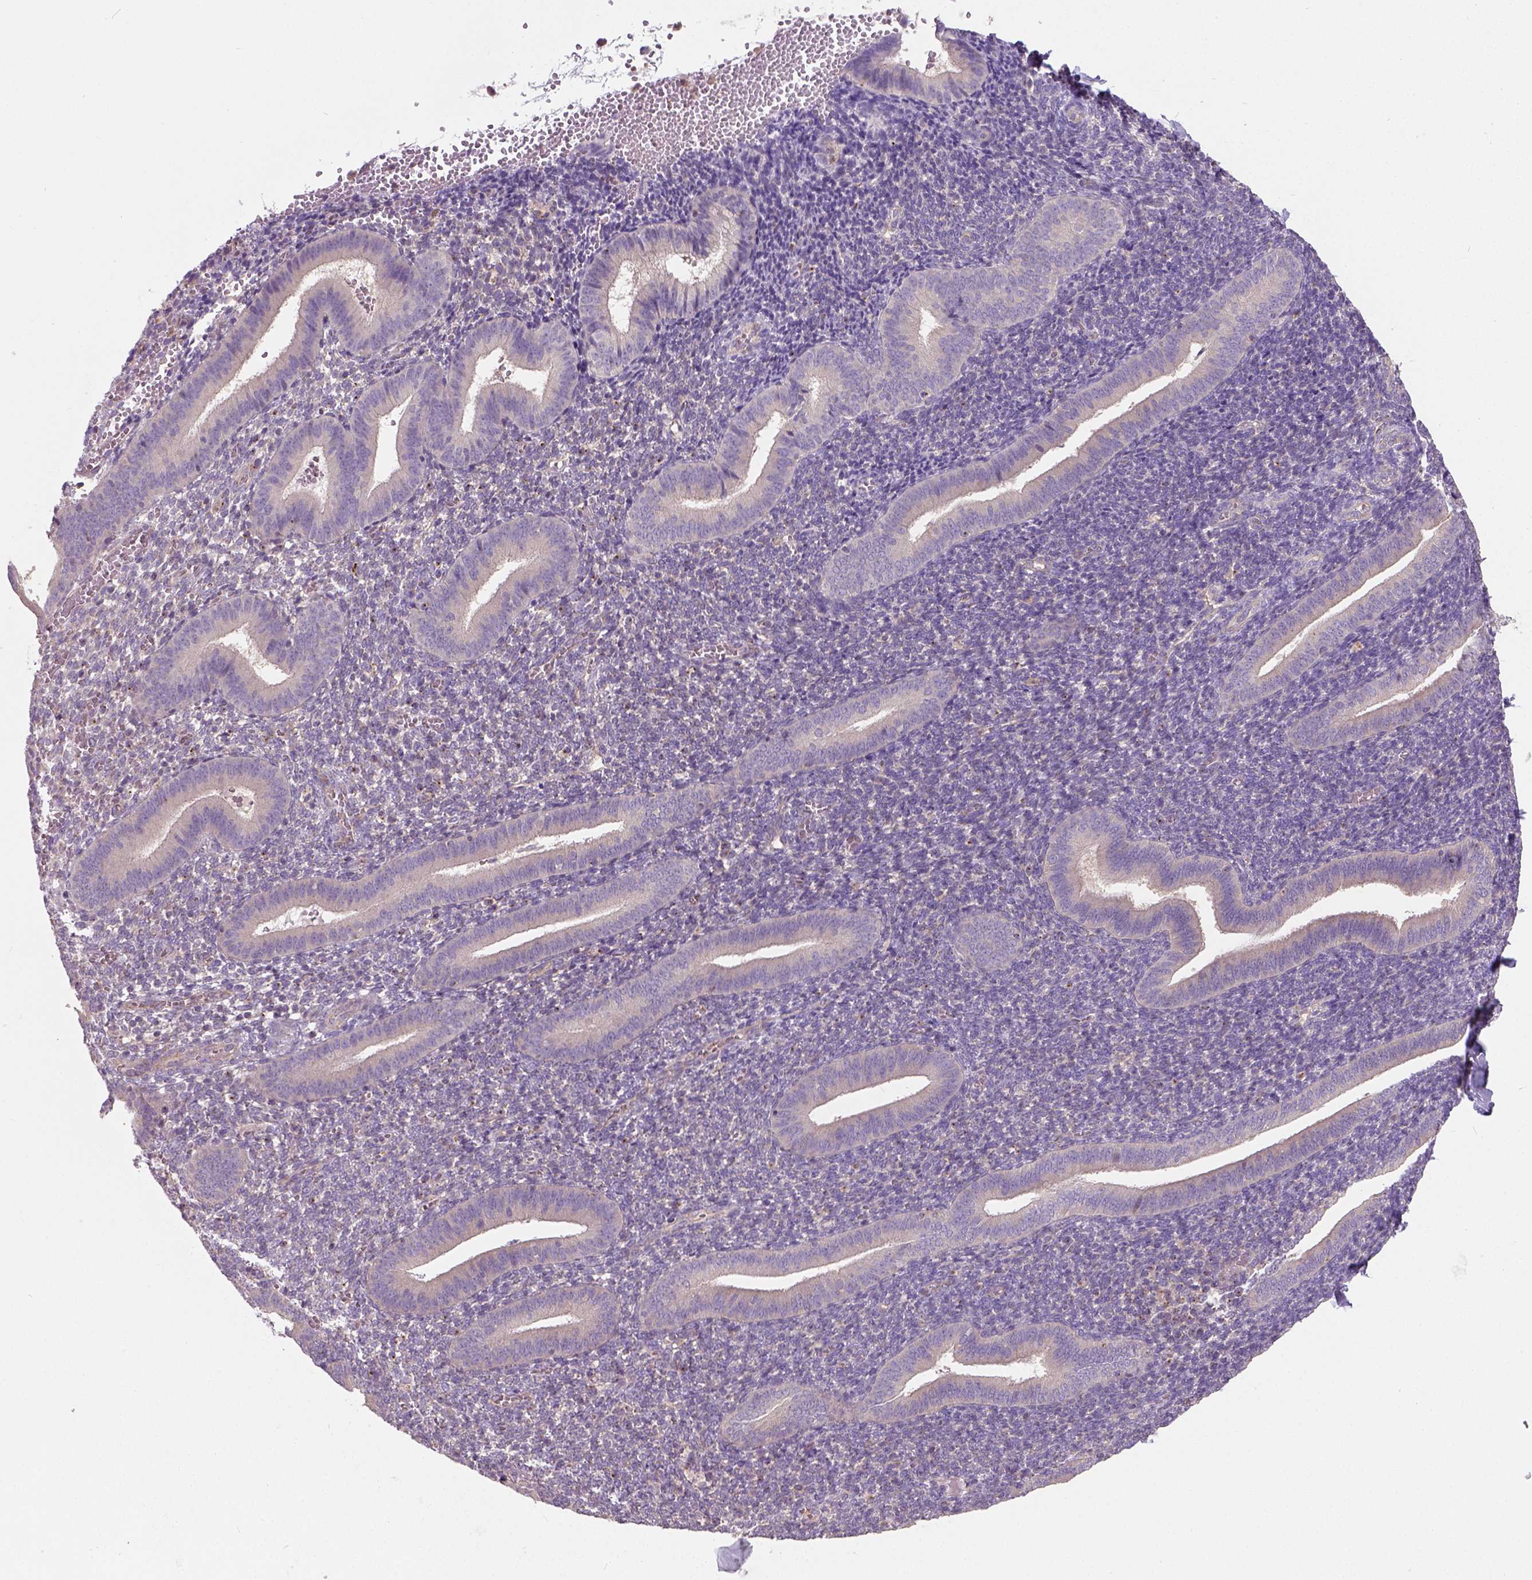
{"staining": {"intensity": "weak", "quantity": "<25%", "location": "cytoplasmic/membranous"}, "tissue": "endometrium", "cell_type": "Cells in endometrial stroma", "image_type": "normal", "snomed": [{"axis": "morphology", "description": "Normal tissue, NOS"}, {"axis": "topography", "description": "Endometrium"}], "caption": "Immunohistochemical staining of unremarkable endometrium shows no significant expression in cells in endometrial stroma.", "gene": "CRACR2A", "patient": {"sex": "female", "age": 25}}